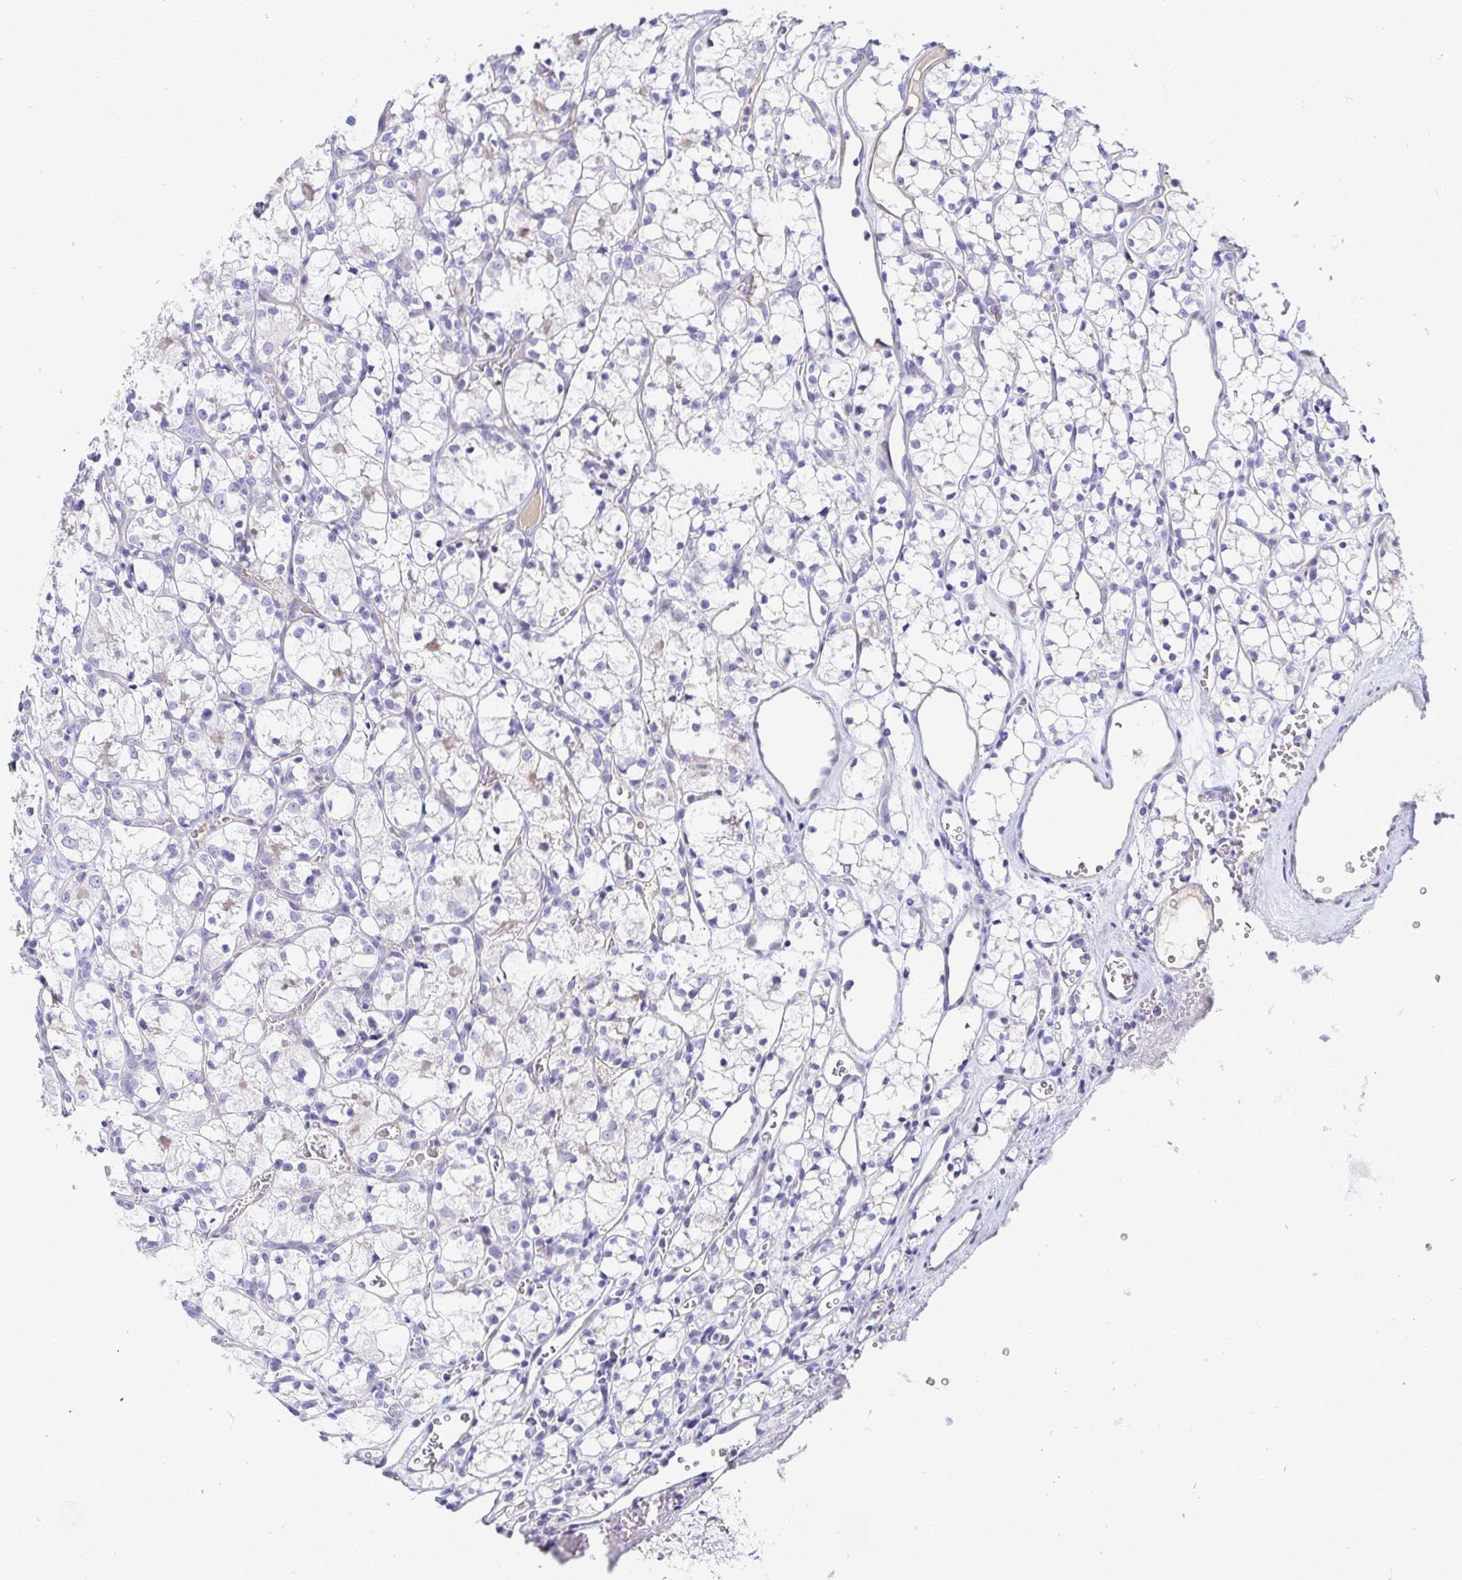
{"staining": {"intensity": "negative", "quantity": "none", "location": "none"}, "tissue": "renal cancer", "cell_type": "Tumor cells", "image_type": "cancer", "snomed": [{"axis": "morphology", "description": "Adenocarcinoma, NOS"}, {"axis": "topography", "description": "Kidney"}], "caption": "Immunohistochemical staining of human renal adenocarcinoma reveals no significant staining in tumor cells. The staining is performed using DAB brown chromogen with nuclei counter-stained in using hematoxylin.", "gene": "C4orf17", "patient": {"sex": "female", "age": 69}}